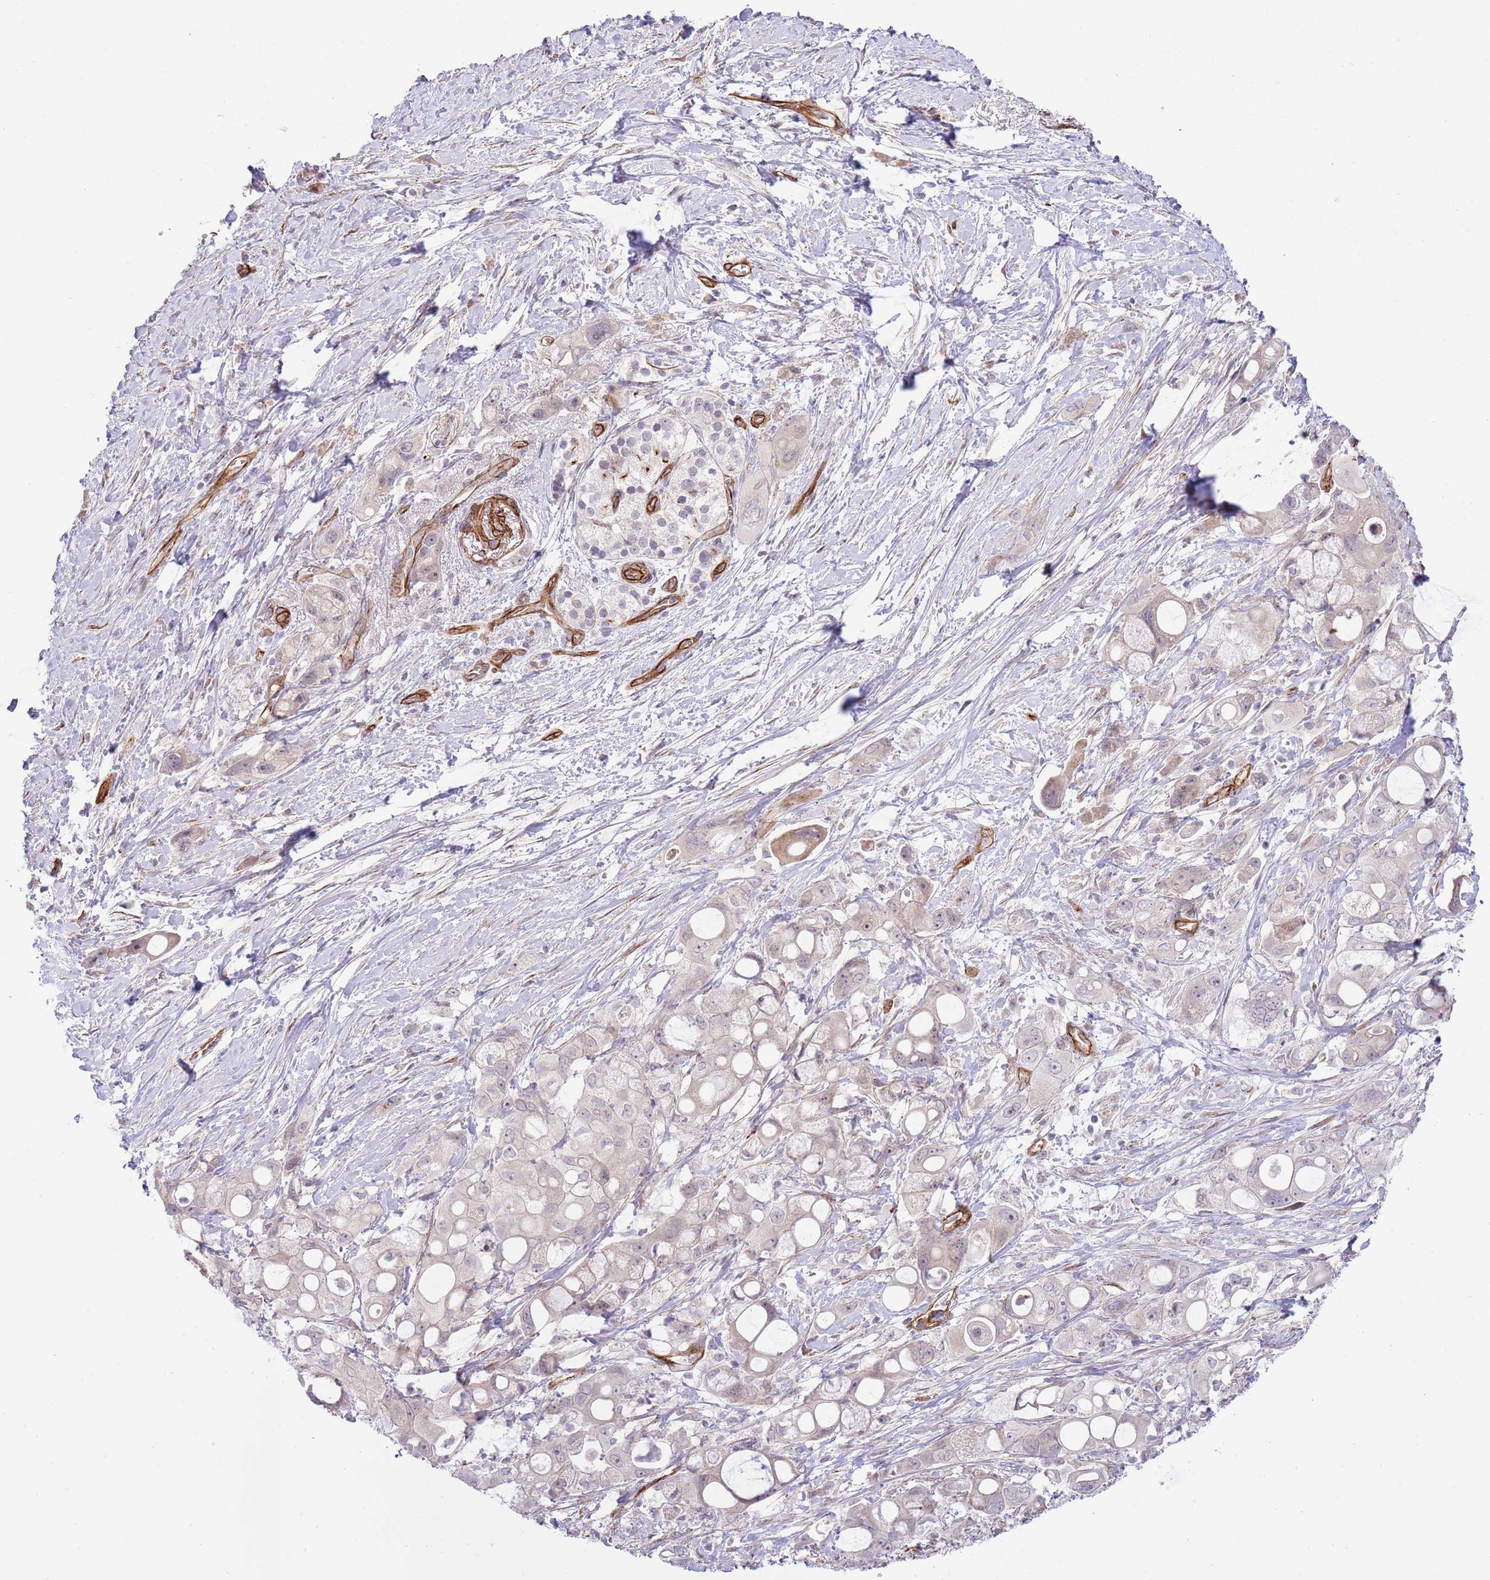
{"staining": {"intensity": "negative", "quantity": "none", "location": "none"}, "tissue": "pancreatic cancer", "cell_type": "Tumor cells", "image_type": "cancer", "snomed": [{"axis": "morphology", "description": "Adenocarcinoma, NOS"}, {"axis": "topography", "description": "Pancreas"}], "caption": "High magnification brightfield microscopy of pancreatic adenocarcinoma stained with DAB (3,3'-diaminobenzidine) (brown) and counterstained with hematoxylin (blue): tumor cells show no significant positivity. (Immunohistochemistry (ihc), brightfield microscopy, high magnification).", "gene": "NEK3", "patient": {"sex": "male", "age": 68}}